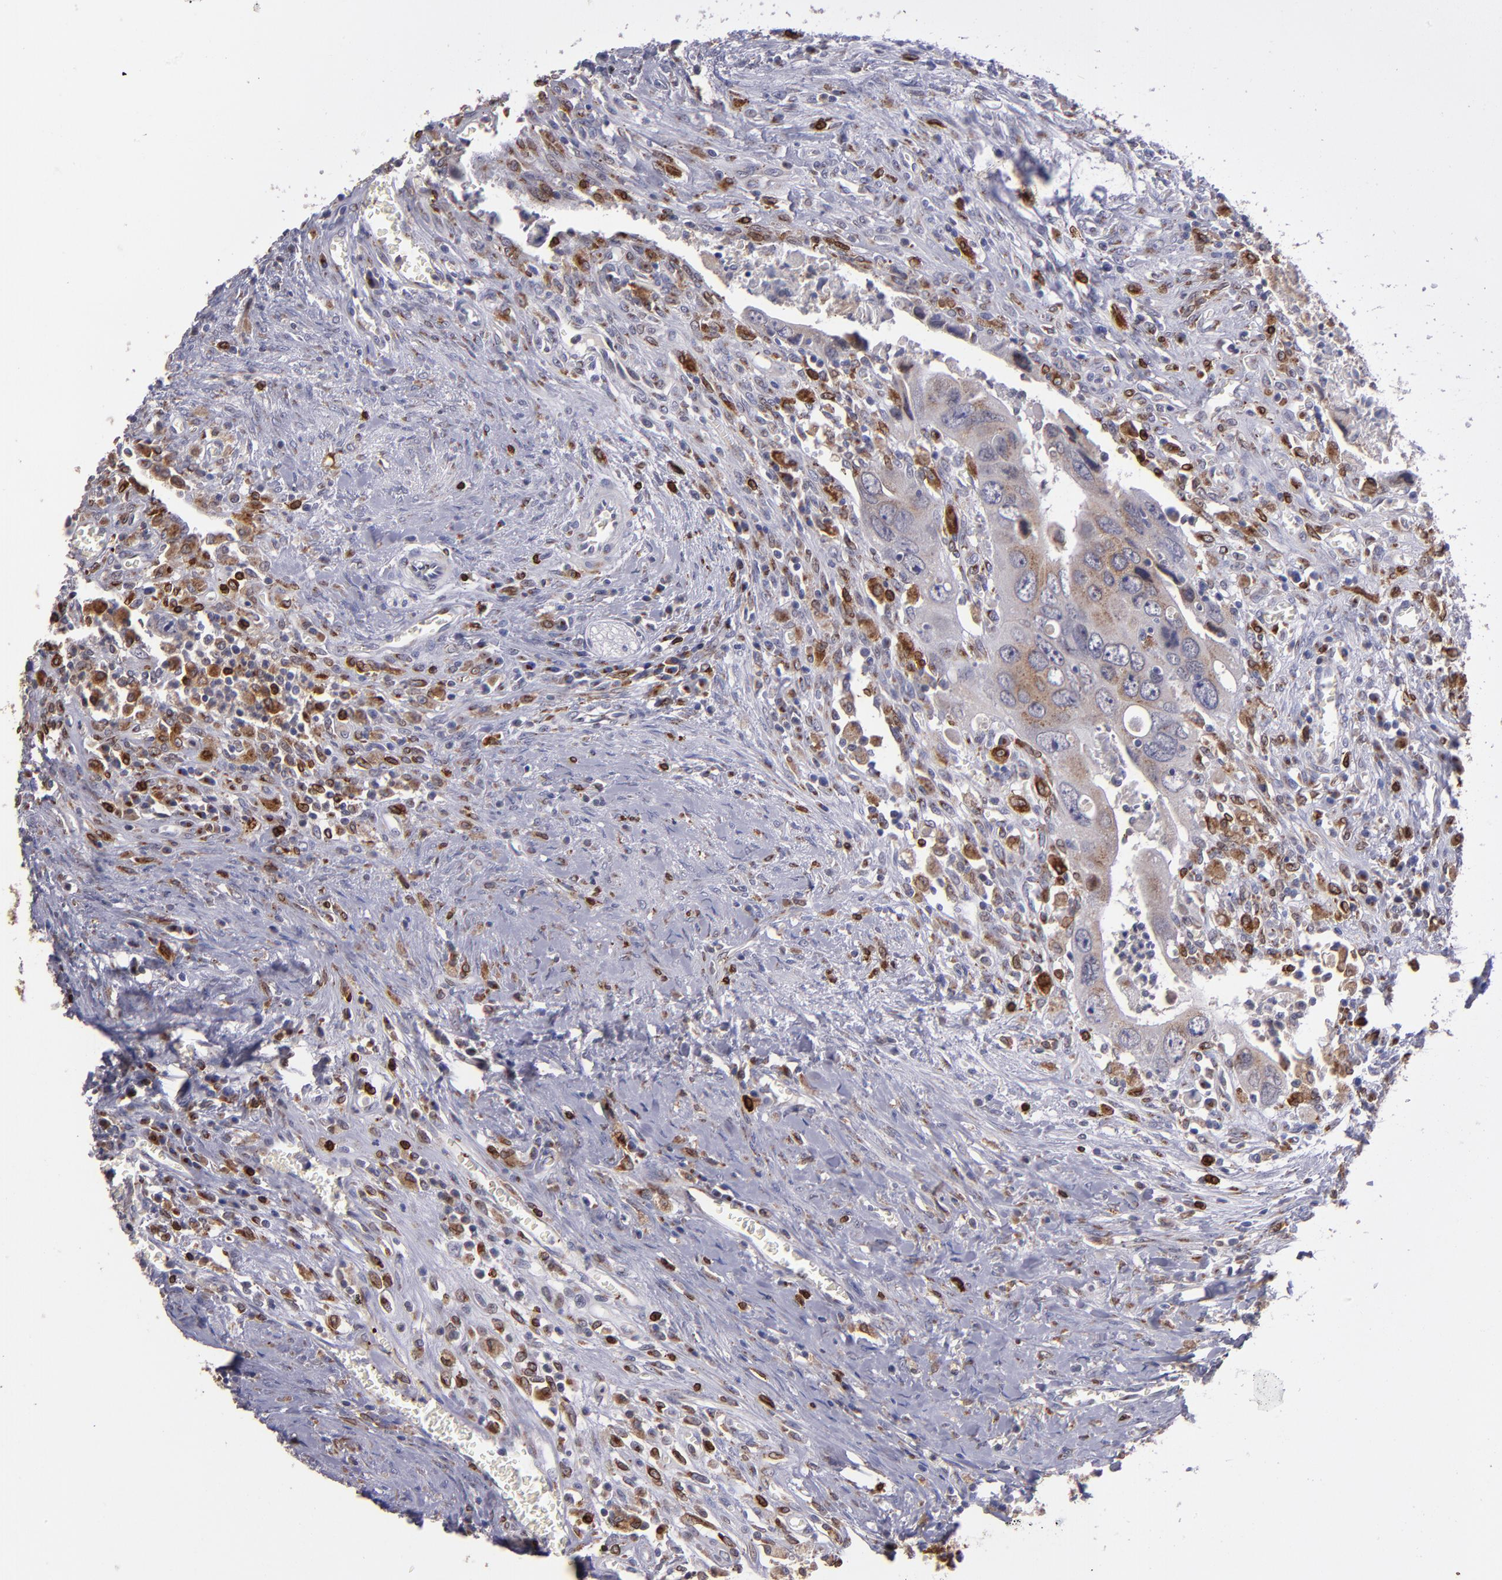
{"staining": {"intensity": "weak", "quantity": ">75%", "location": "cytoplasmic/membranous"}, "tissue": "colorectal cancer", "cell_type": "Tumor cells", "image_type": "cancer", "snomed": [{"axis": "morphology", "description": "Adenocarcinoma, NOS"}, {"axis": "topography", "description": "Rectum"}], "caption": "Immunohistochemical staining of colorectal cancer (adenocarcinoma) demonstrates low levels of weak cytoplasmic/membranous positivity in about >75% of tumor cells.", "gene": "PTGS1", "patient": {"sex": "male", "age": 70}}